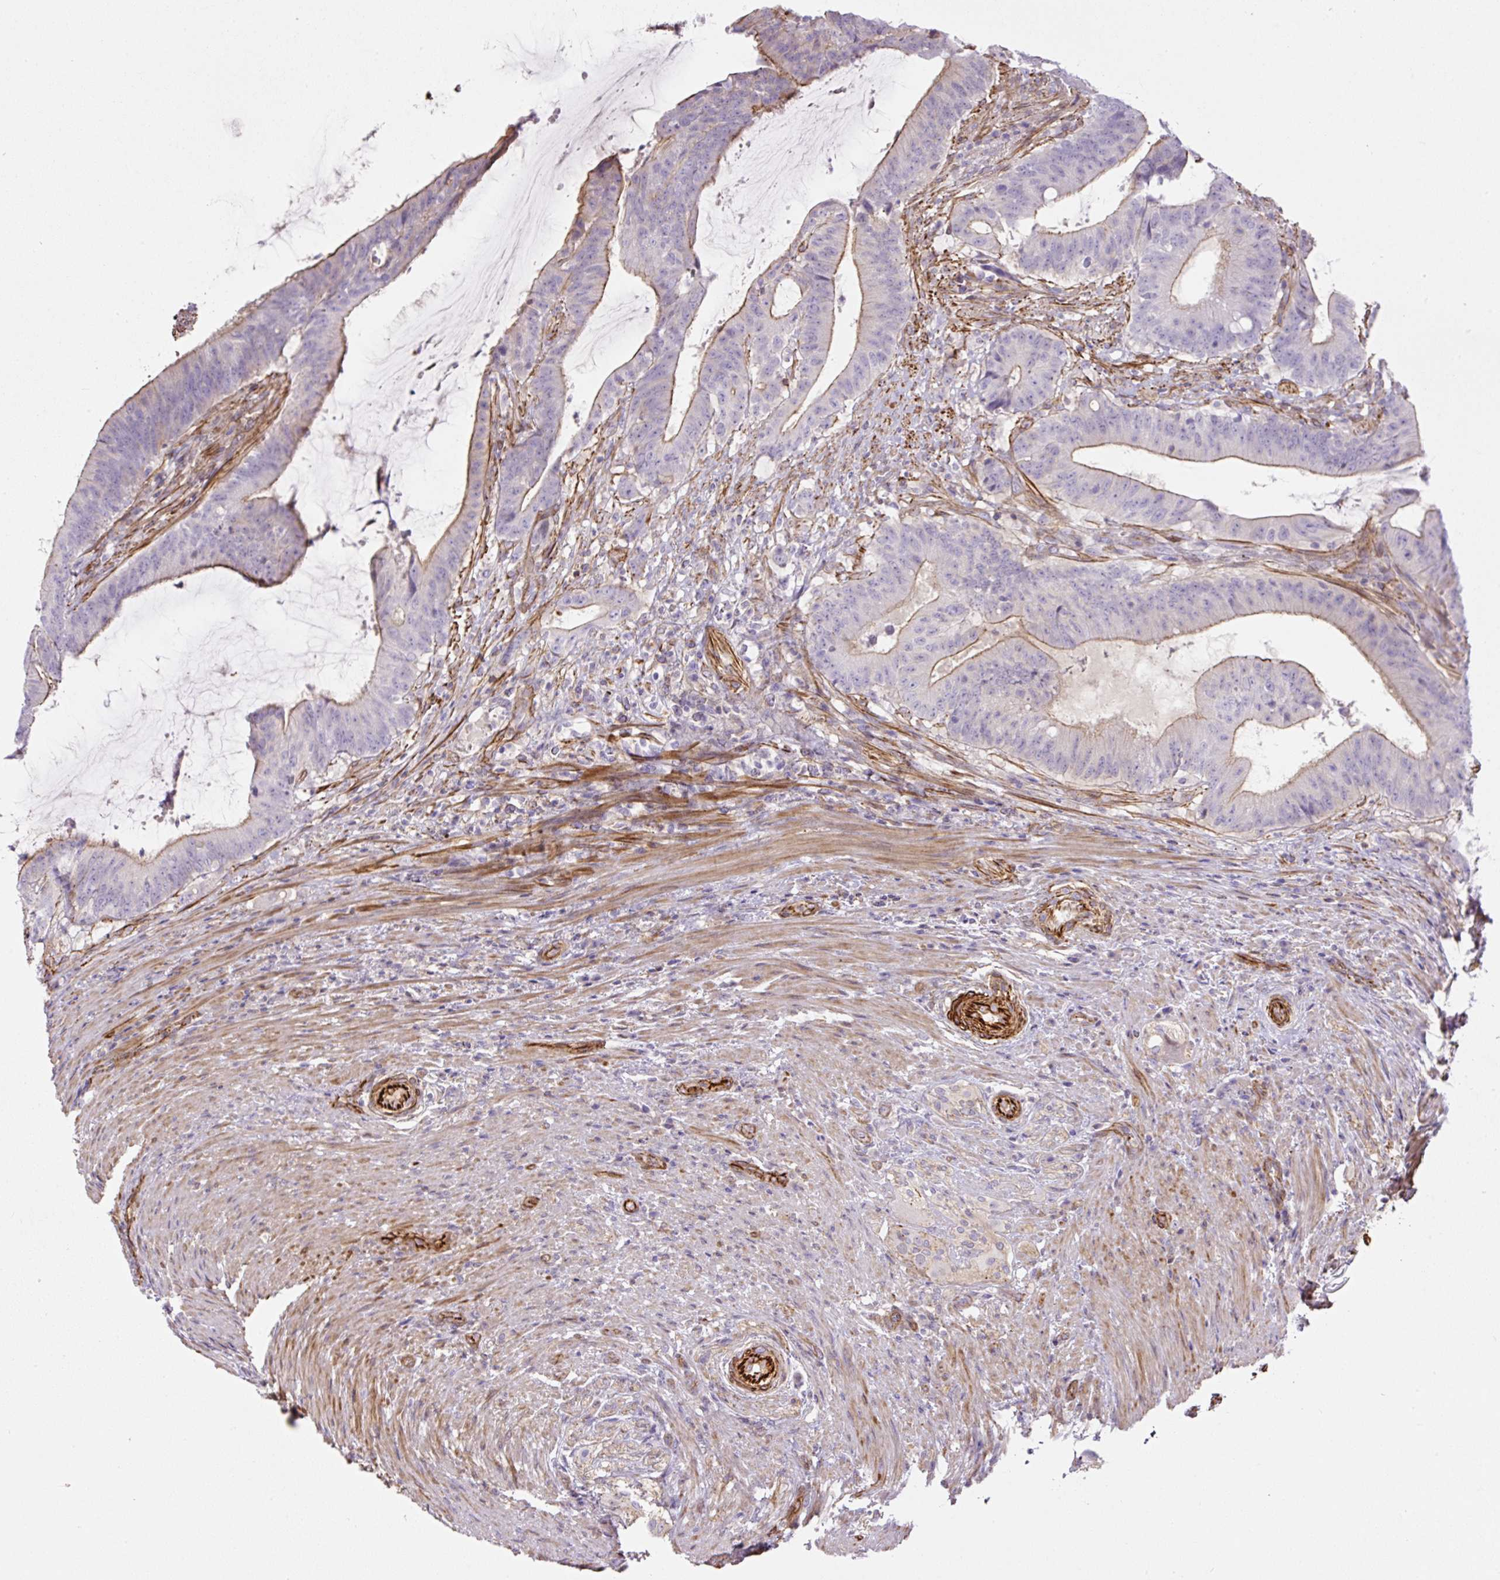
{"staining": {"intensity": "moderate", "quantity": "25%-75%", "location": "cytoplasmic/membranous"}, "tissue": "colorectal cancer", "cell_type": "Tumor cells", "image_type": "cancer", "snomed": [{"axis": "morphology", "description": "Adenocarcinoma, NOS"}, {"axis": "topography", "description": "Colon"}], "caption": "The photomicrograph reveals a brown stain indicating the presence of a protein in the cytoplasmic/membranous of tumor cells in adenocarcinoma (colorectal). (DAB (3,3'-diaminobenzidine) = brown stain, brightfield microscopy at high magnification).", "gene": "B3GALT5", "patient": {"sex": "female", "age": 43}}